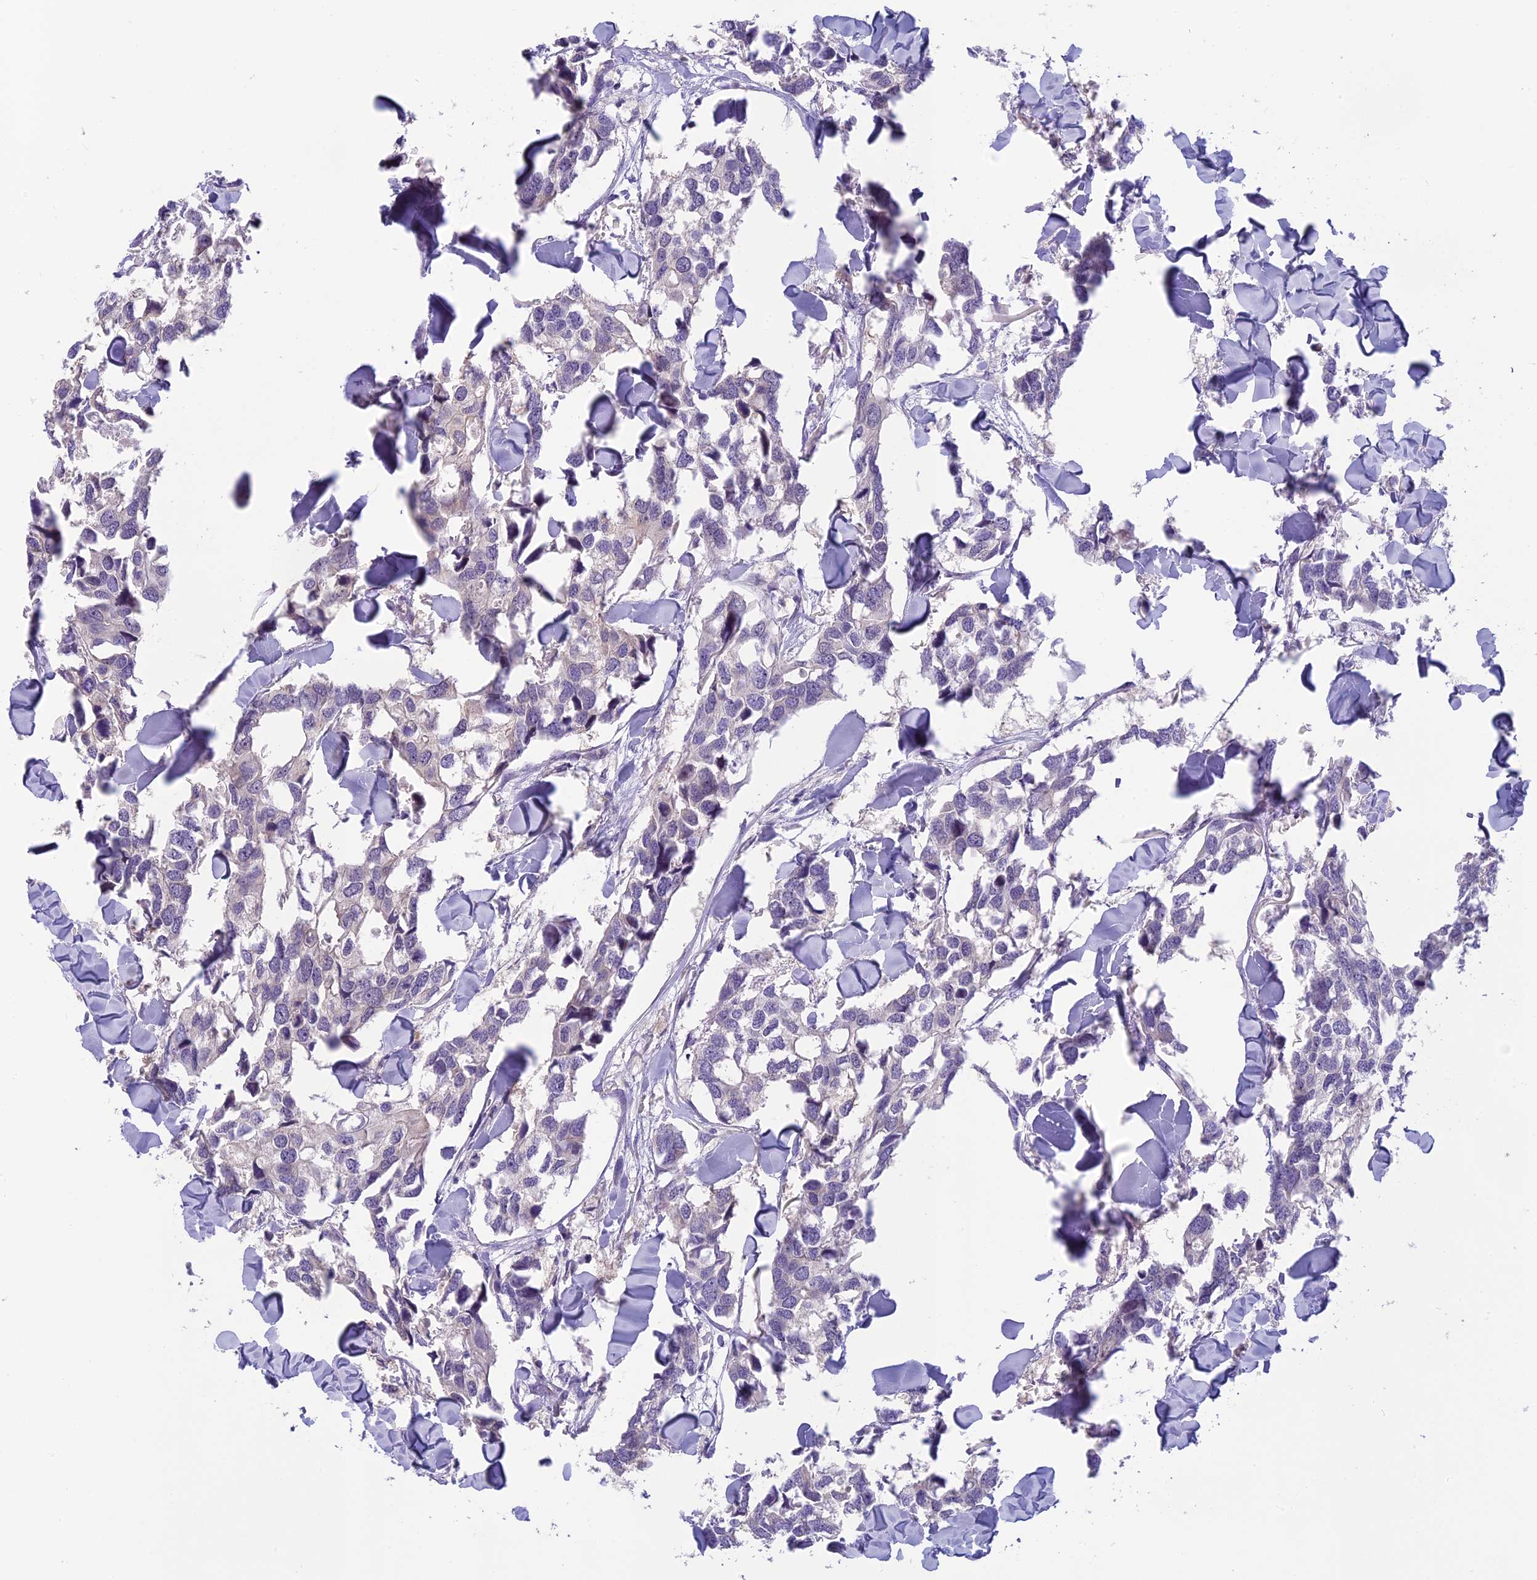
{"staining": {"intensity": "negative", "quantity": "none", "location": "none"}, "tissue": "breast cancer", "cell_type": "Tumor cells", "image_type": "cancer", "snomed": [{"axis": "morphology", "description": "Duct carcinoma"}, {"axis": "topography", "description": "Breast"}], "caption": "Immunohistochemical staining of breast cancer (invasive ductal carcinoma) shows no significant staining in tumor cells.", "gene": "ARHGEF37", "patient": {"sex": "female", "age": 83}}